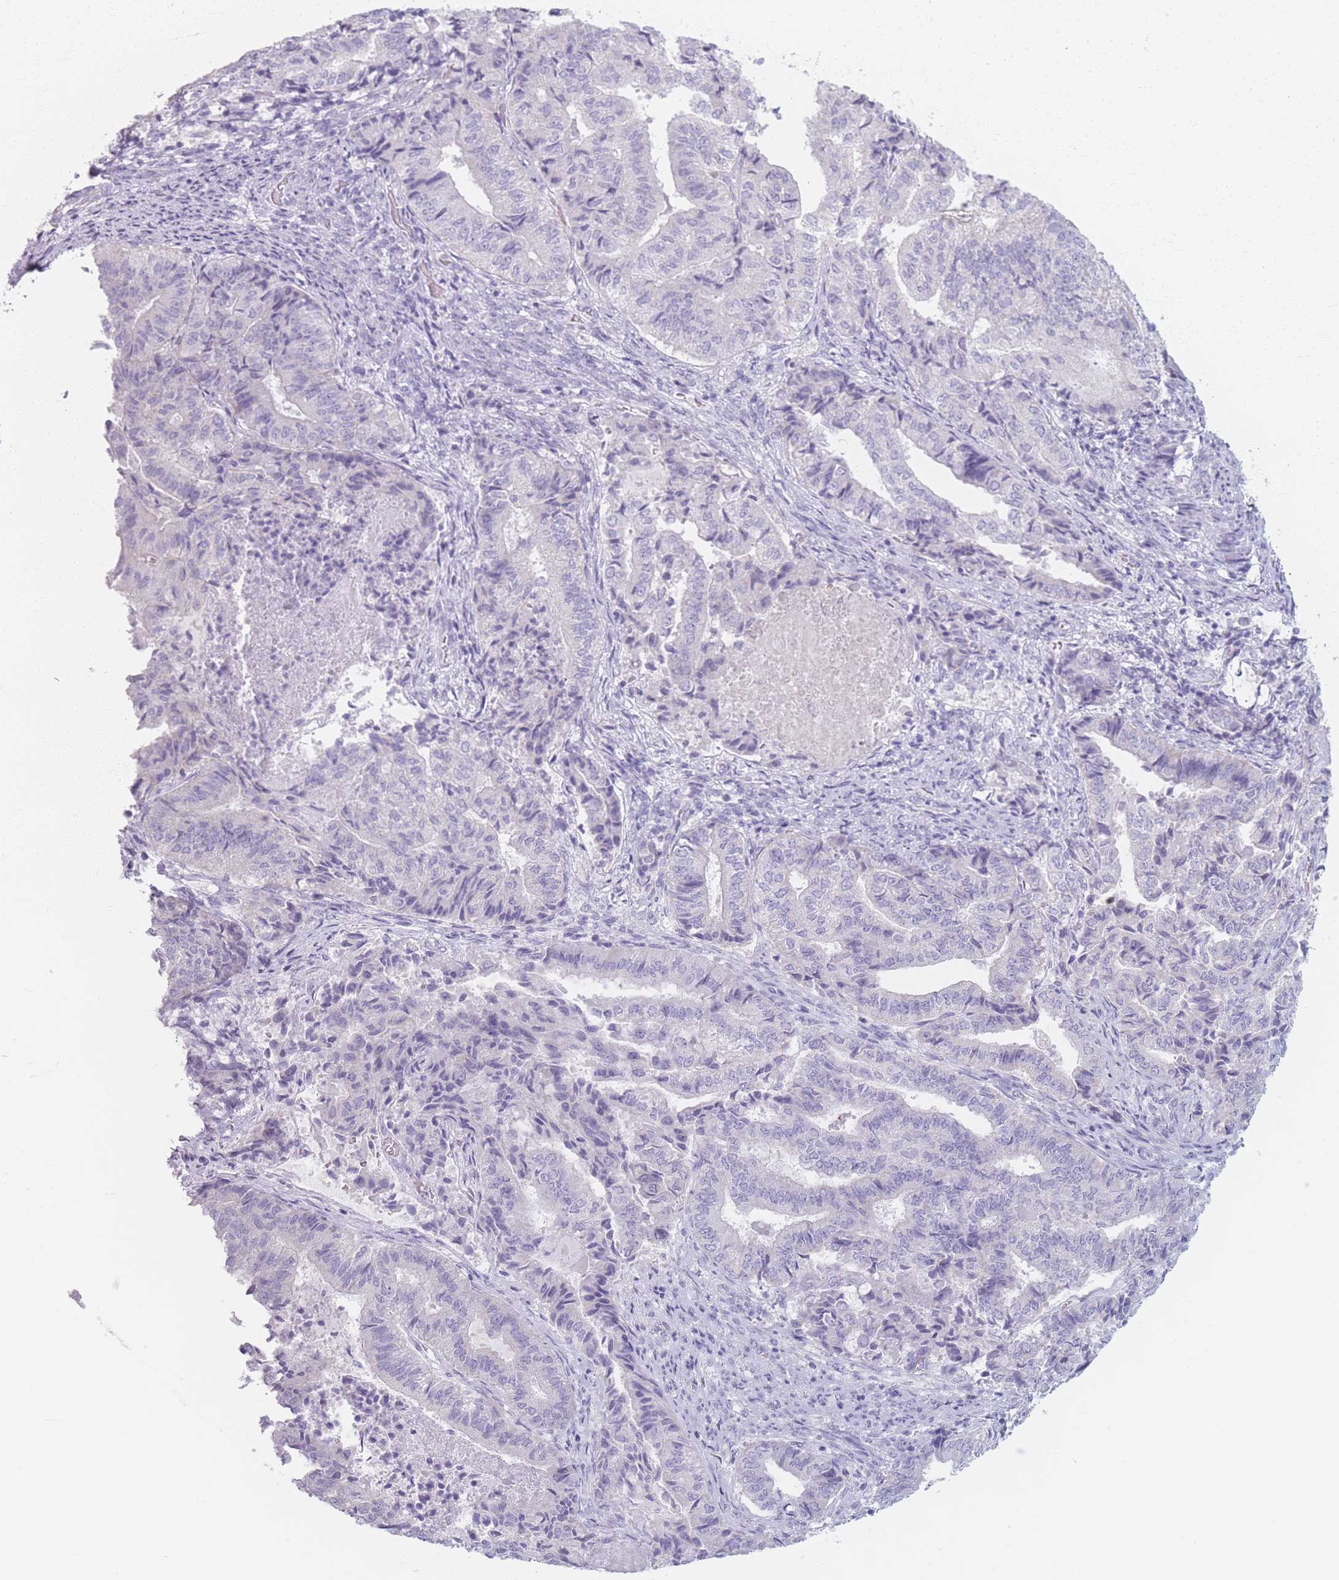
{"staining": {"intensity": "negative", "quantity": "none", "location": "none"}, "tissue": "endometrial cancer", "cell_type": "Tumor cells", "image_type": "cancer", "snomed": [{"axis": "morphology", "description": "Adenocarcinoma, NOS"}, {"axis": "topography", "description": "Endometrium"}], "caption": "Immunohistochemistry (IHC) micrograph of neoplastic tissue: human endometrial cancer (adenocarcinoma) stained with DAB (3,3'-diaminobenzidine) exhibits no significant protein staining in tumor cells. The staining was performed using DAB (3,3'-diaminobenzidine) to visualize the protein expression in brown, while the nuclei were stained in blue with hematoxylin (Magnification: 20x).", "gene": "PIGM", "patient": {"sex": "female", "age": 80}}